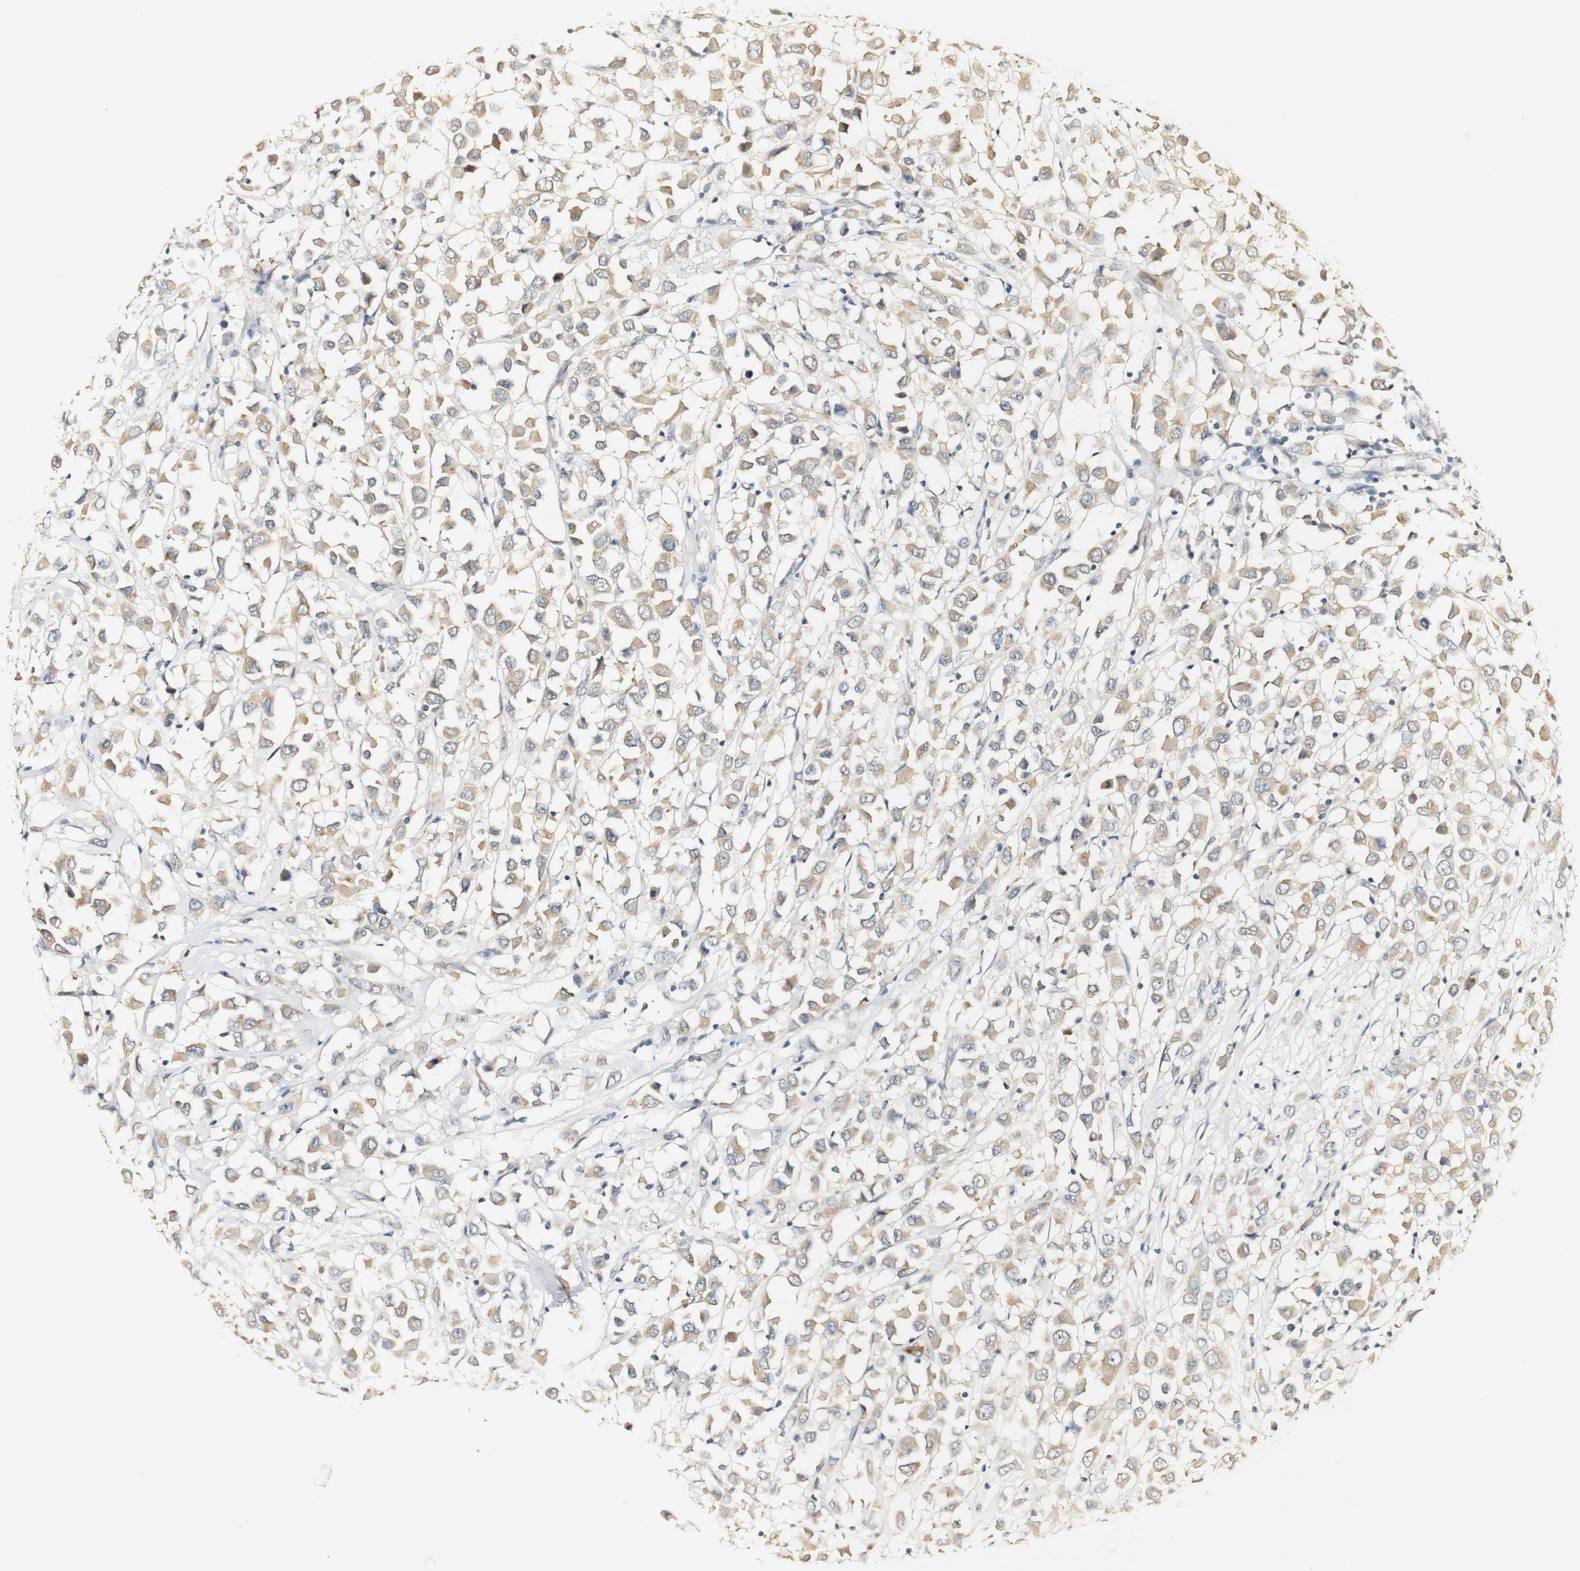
{"staining": {"intensity": "weak", "quantity": ">75%", "location": "cytoplasmic/membranous"}, "tissue": "breast cancer", "cell_type": "Tumor cells", "image_type": "cancer", "snomed": [{"axis": "morphology", "description": "Duct carcinoma"}, {"axis": "topography", "description": "Breast"}], "caption": "IHC (DAB) staining of breast cancer displays weak cytoplasmic/membranous protein staining in about >75% of tumor cells.", "gene": "SYT7", "patient": {"sex": "female", "age": 61}}